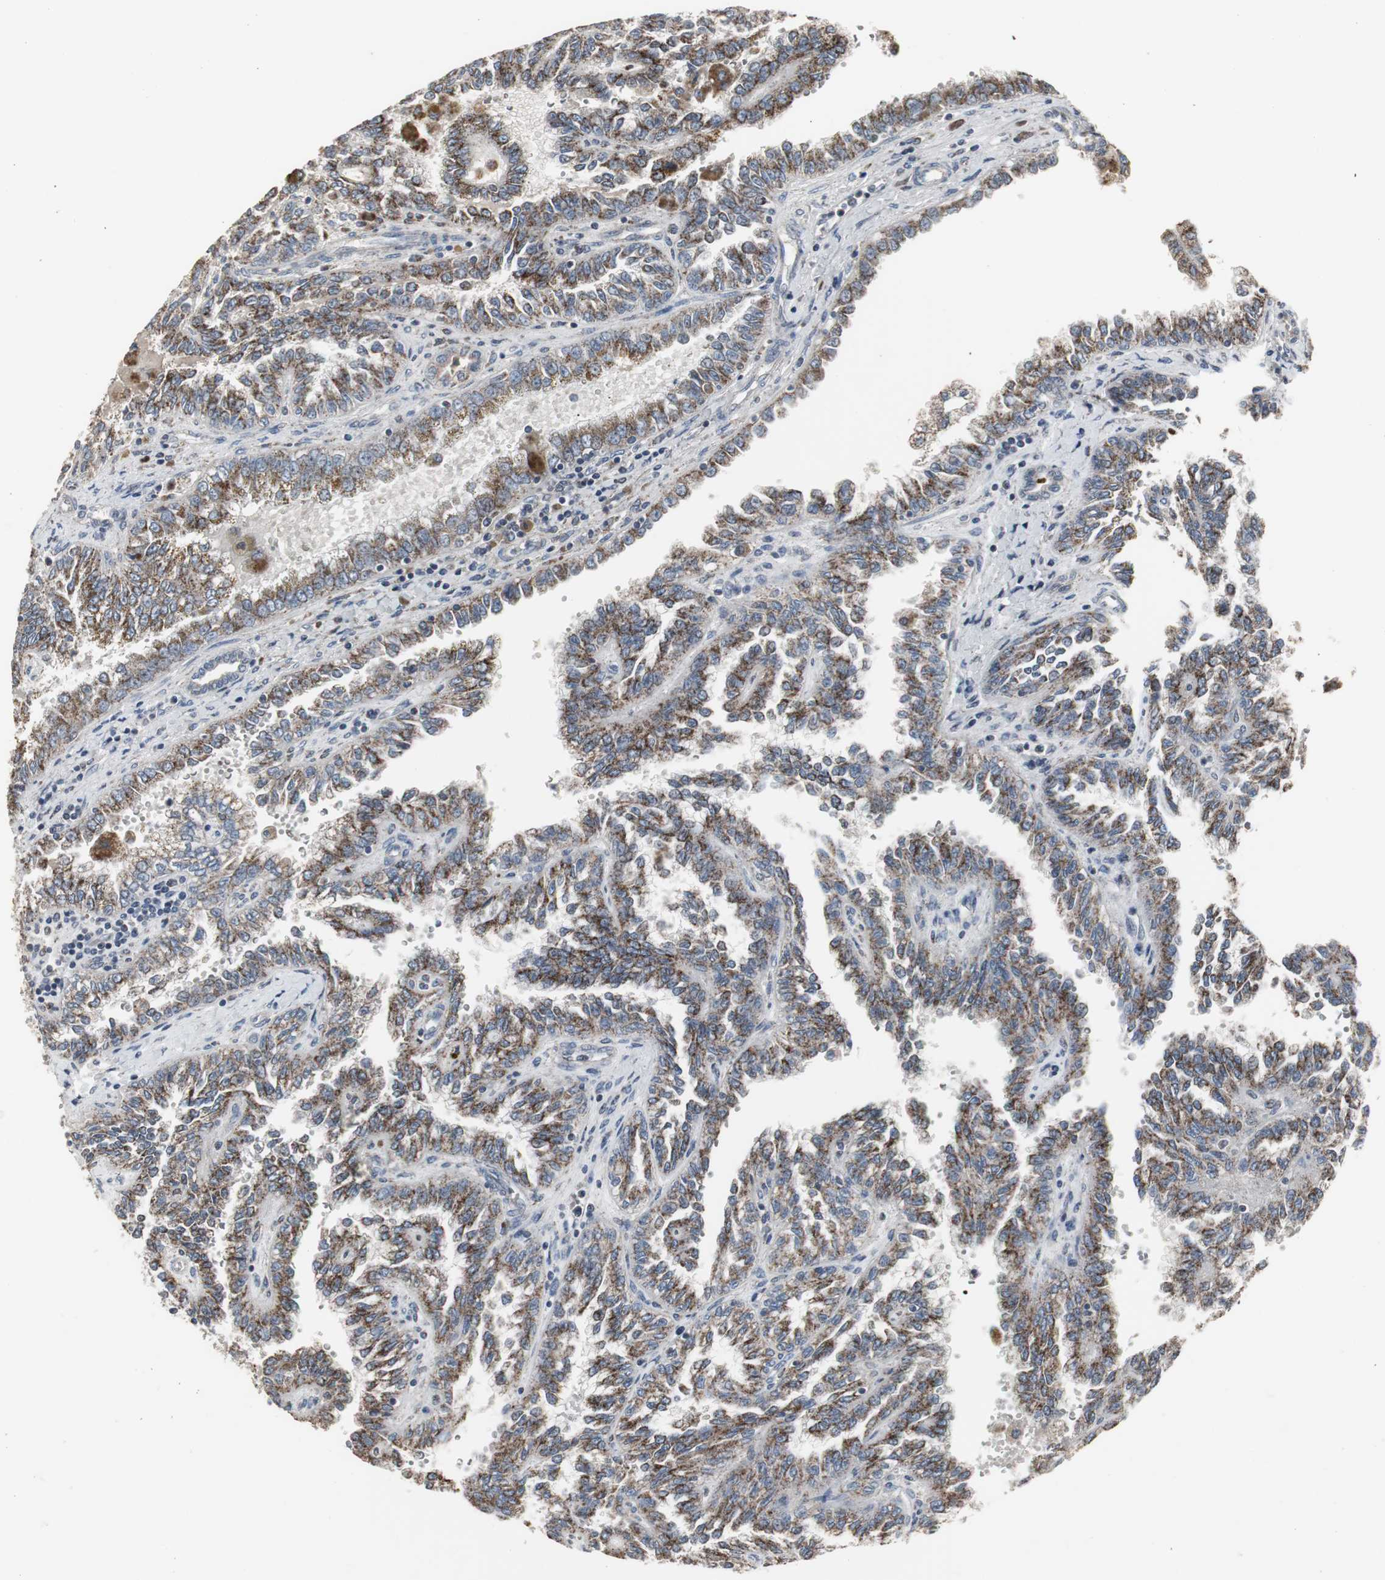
{"staining": {"intensity": "moderate", "quantity": ">75%", "location": "cytoplasmic/membranous"}, "tissue": "renal cancer", "cell_type": "Tumor cells", "image_type": "cancer", "snomed": [{"axis": "morphology", "description": "Inflammation, NOS"}, {"axis": "morphology", "description": "Adenocarcinoma, NOS"}, {"axis": "topography", "description": "Kidney"}], "caption": "IHC micrograph of renal cancer stained for a protein (brown), which reveals medium levels of moderate cytoplasmic/membranous expression in about >75% of tumor cells.", "gene": "ACAA1", "patient": {"sex": "male", "age": 68}}